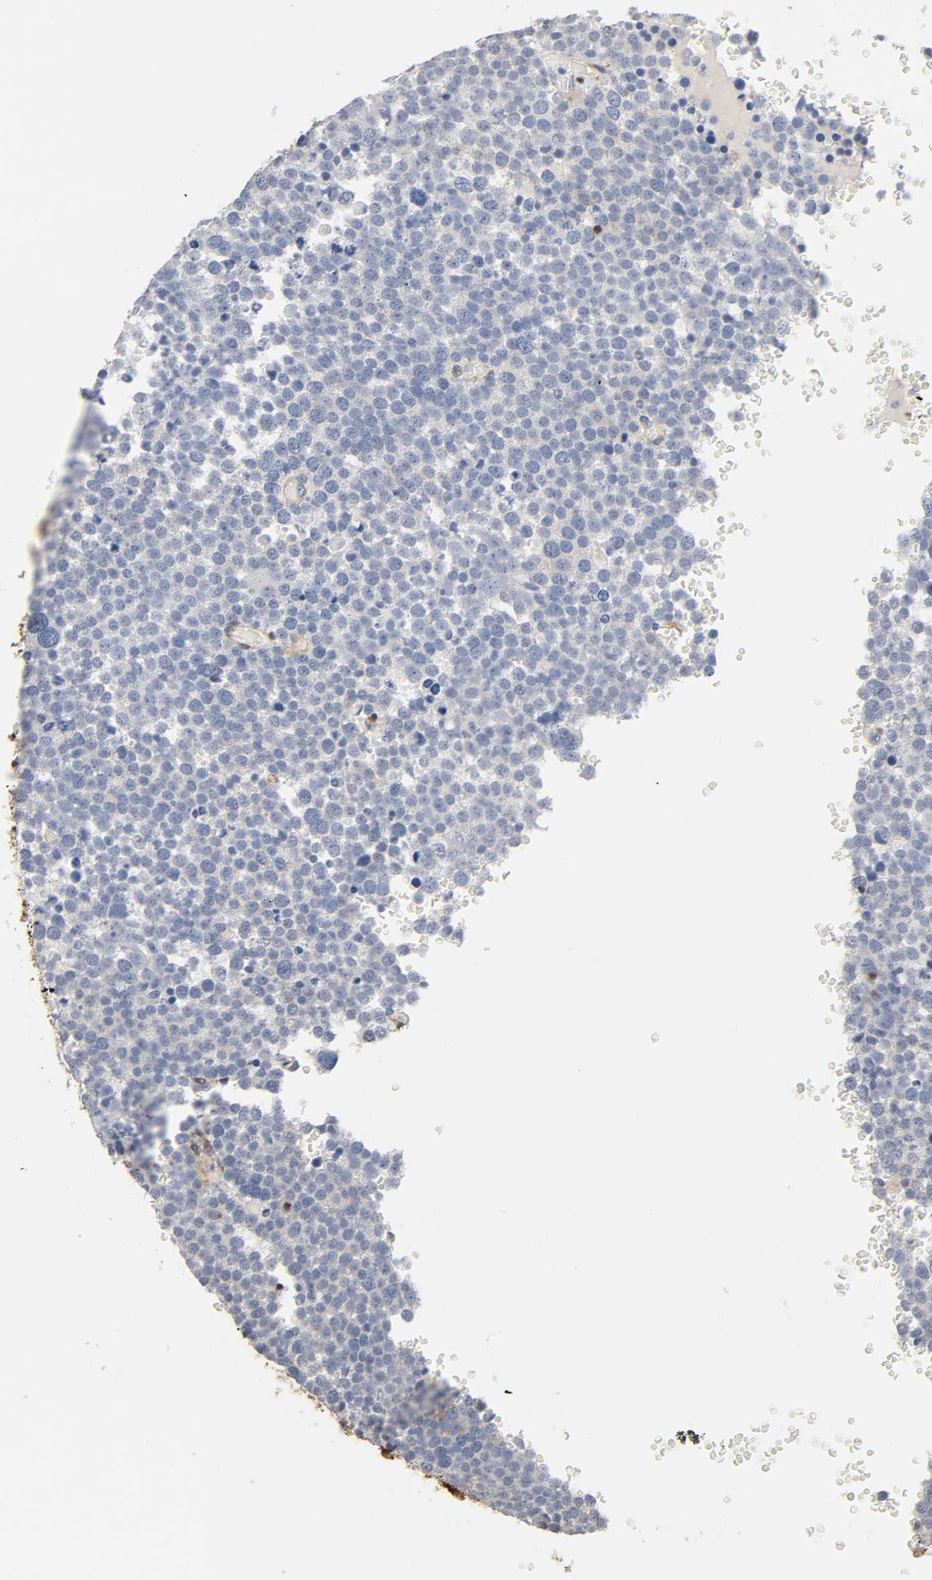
{"staining": {"intensity": "negative", "quantity": "none", "location": "none"}, "tissue": "testis cancer", "cell_type": "Tumor cells", "image_type": "cancer", "snomed": [{"axis": "morphology", "description": "Seminoma, NOS"}, {"axis": "topography", "description": "Testis"}], "caption": "Immunohistochemistry (IHC) of testis cancer (seminoma) shows no expression in tumor cells.", "gene": "BIN1", "patient": {"sex": "male", "age": 71}}